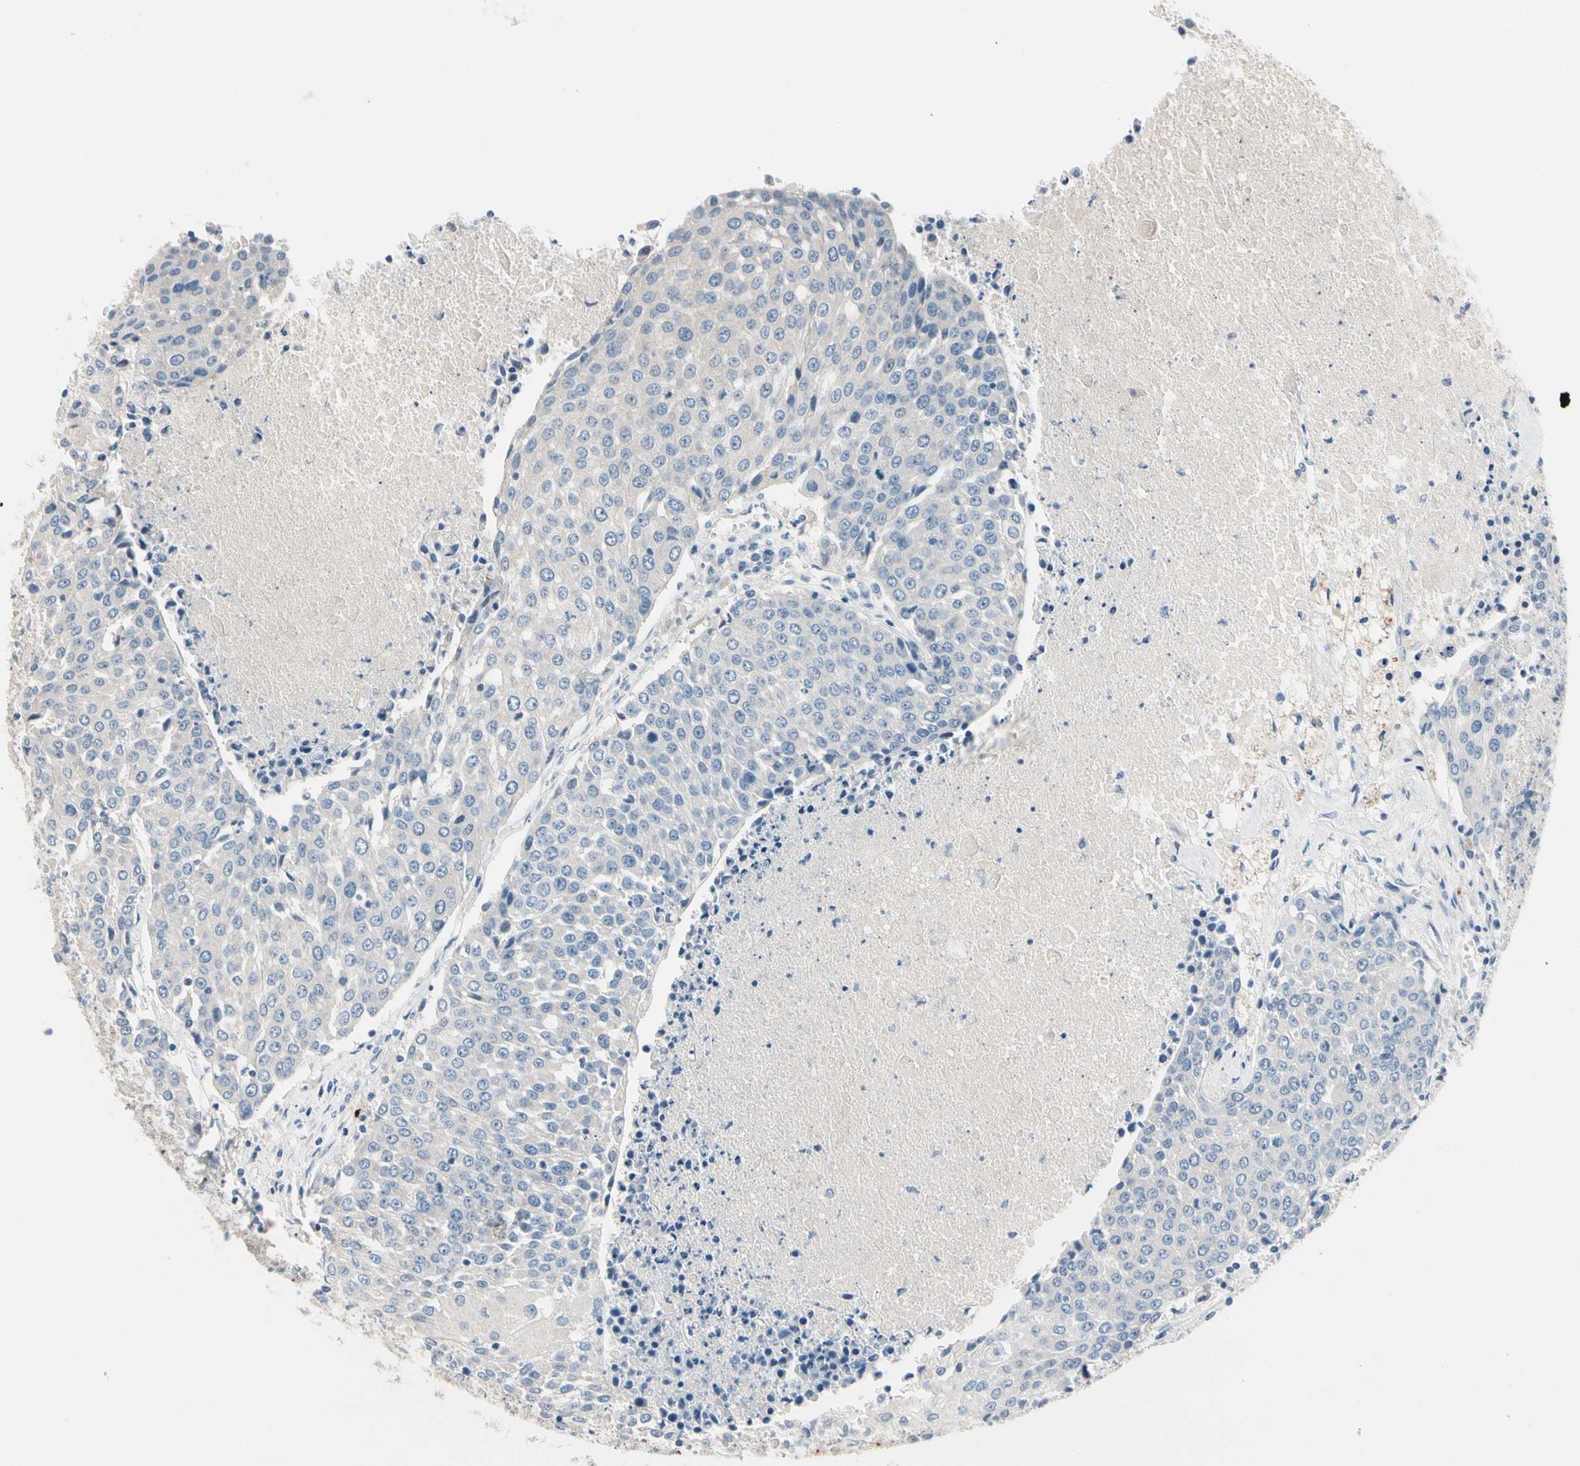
{"staining": {"intensity": "negative", "quantity": "none", "location": "none"}, "tissue": "urothelial cancer", "cell_type": "Tumor cells", "image_type": "cancer", "snomed": [{"axis": "morphology", "description": "Urothelial carcinoma, High grade"}, {"axis": "topography", "description": "Urinary bladder"}], "caption": "Histopathology image shows no significant protein positivity in tumor cells of urothelial cancer.", "gene": "CPA3", "patient": {"sex": "female", "age": 85}}